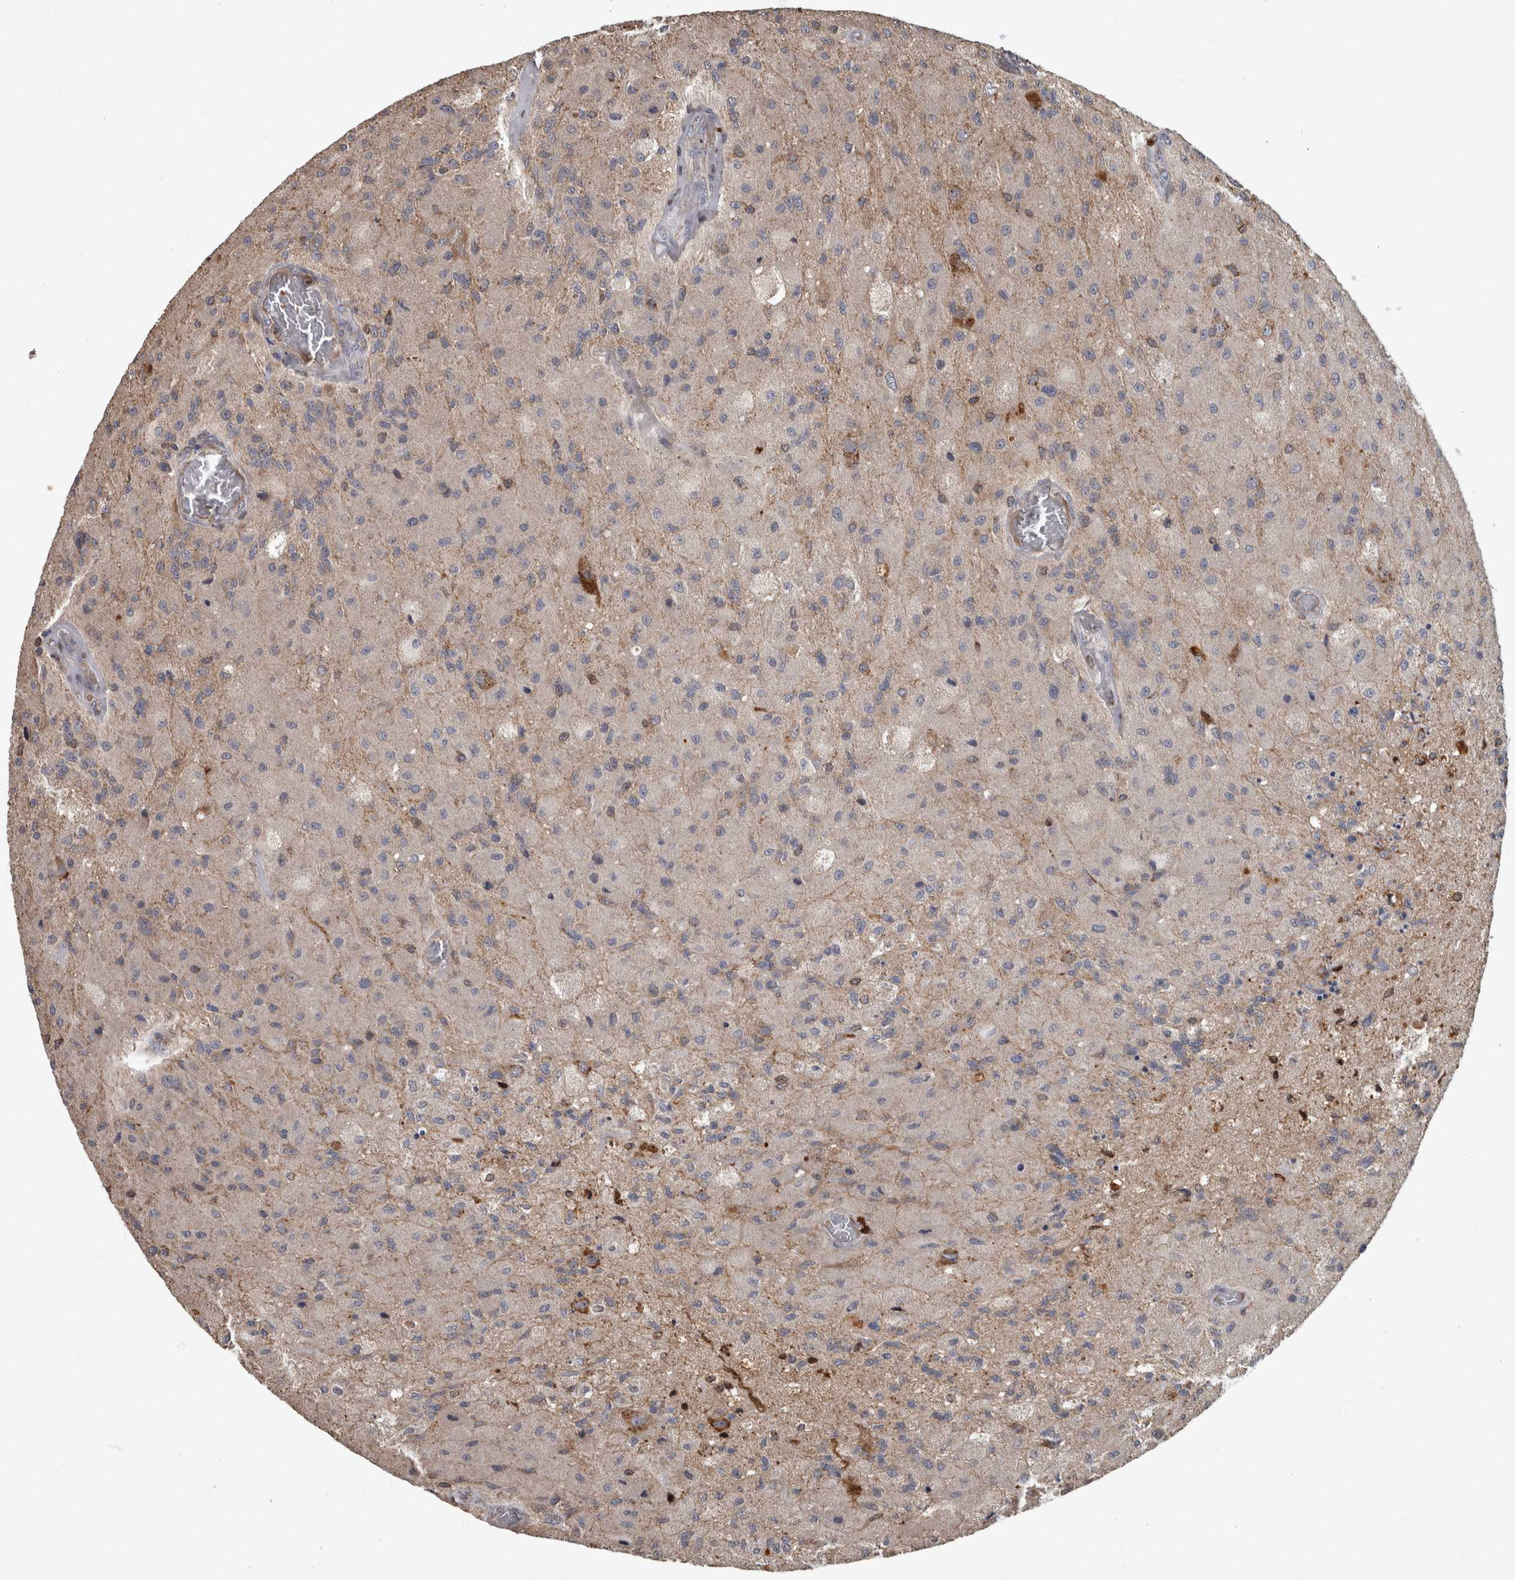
{"staining": {"intensity": "negative", "quantity": "none", "location": "none"}, "tissue": "glioma", "cell_type": "Tumor cells", "image_type": "cancer", "snomed": [{"axis": "morphology", "description": "Normal tissue, NOS"}, {"axis": "morphology", "description": "Glioma, malignant, High grade"}, {"axis": "topography", "description": "Cerebral cortex"}], "caption": "High magnification brightfield microscopy of malignant high-grade glioma stained with DAB (3,3'-diaminobenzidine) (brown) and counterstained with hematoxylin (blue): tumor cells show no significant expression.", "gene": "PPP1R3C", "patient": {"sex": "male", "age": 77}}